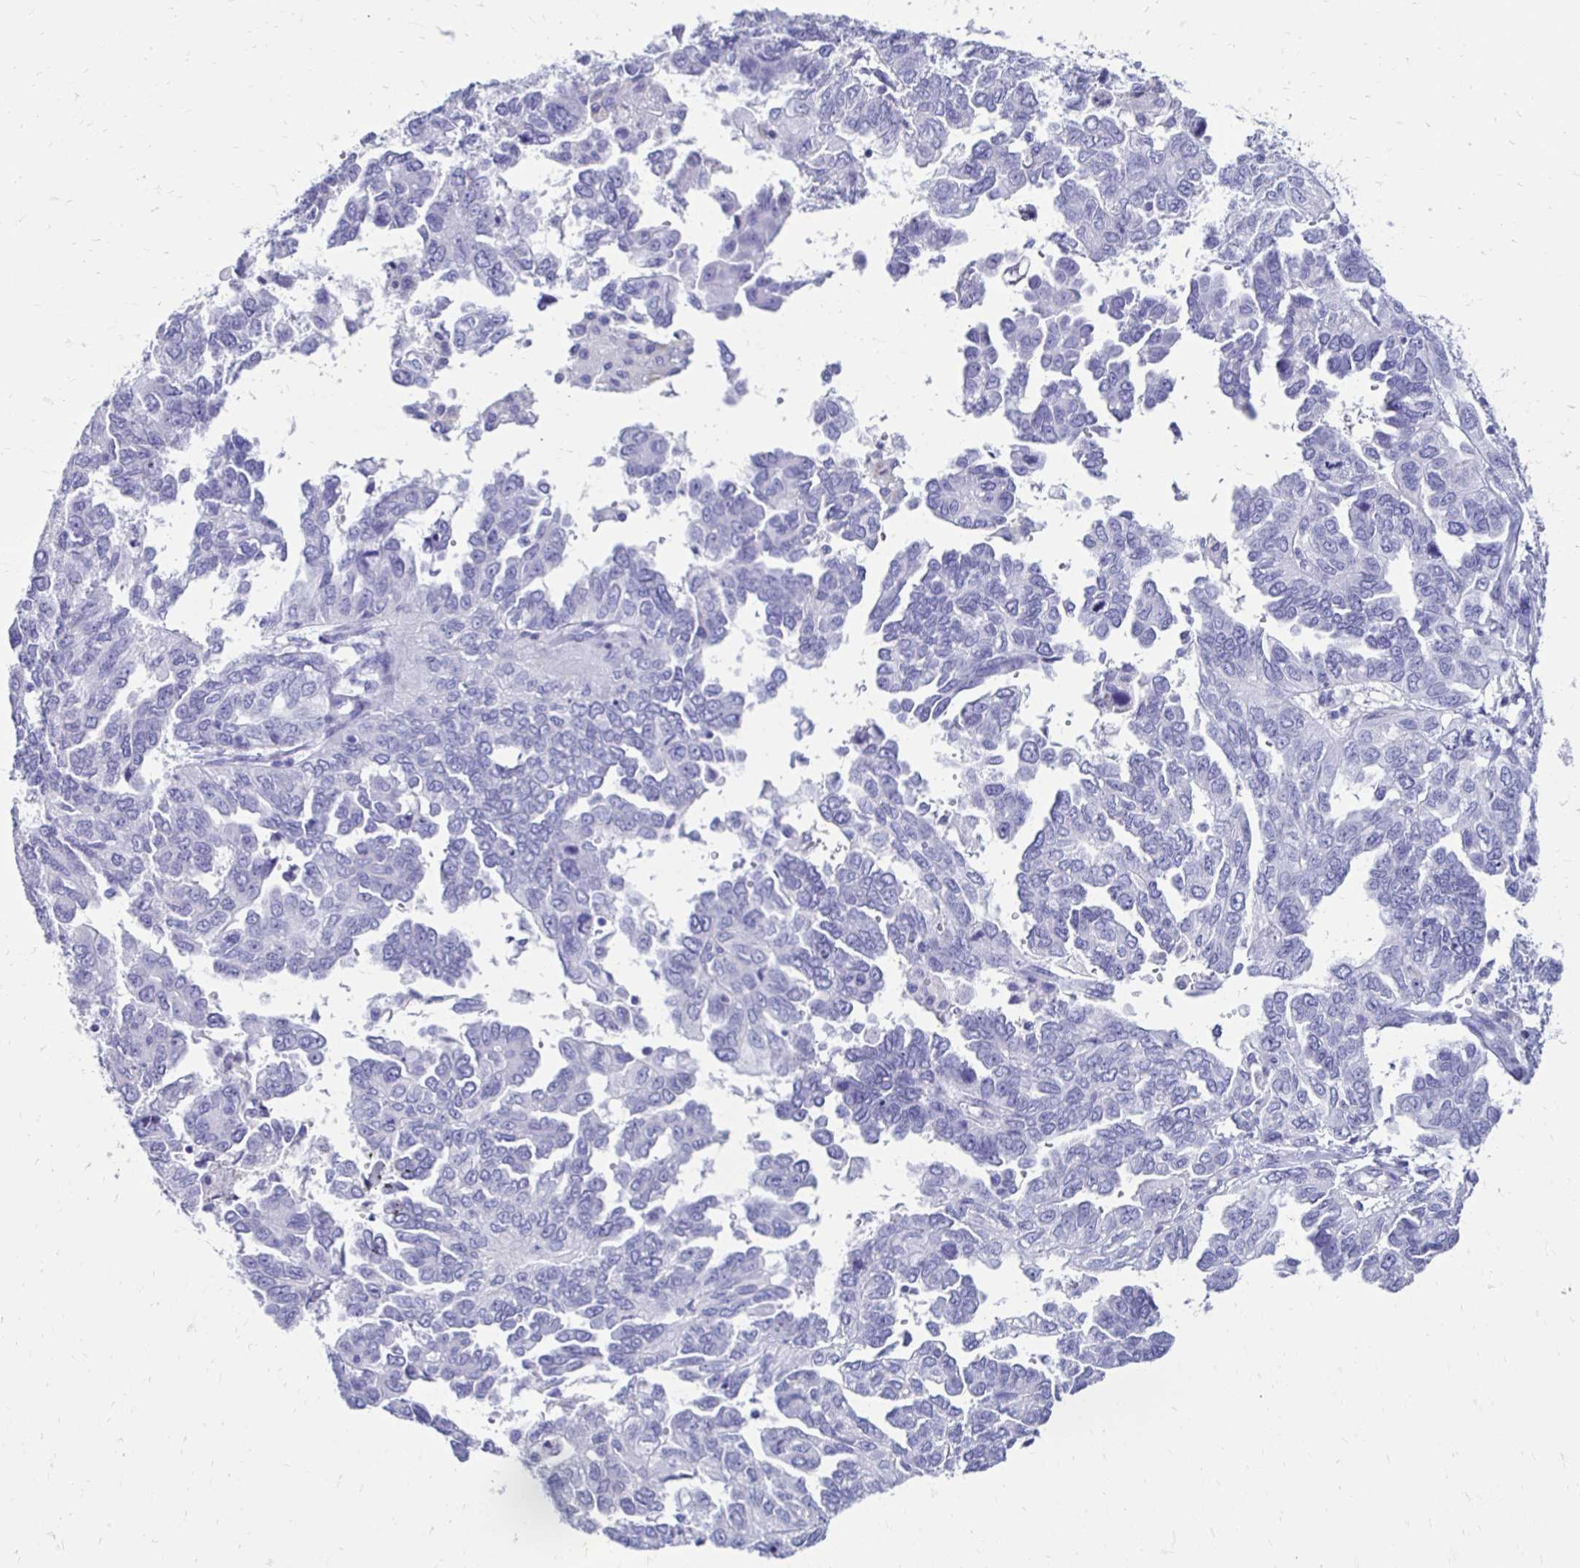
{"staining": {"intensity": "negative", "quantity": "none", "location": "none"}, "tissue": "ovarian cancer", "cell_type": "Tumor cells", "image_type": "cancer", "snomed": [{"axis": "morphology", "description": "Cystadenocarcinoma, serous, NOS"}, {"axis": "topography", "description": "Ovary"}], "caption": "The photomicrograph exhibits no staining of tumor cells in ovarian serous cystadenocarcinoma.", "gene": "CST5", "patient": {"sex": "female", "age": 53}}